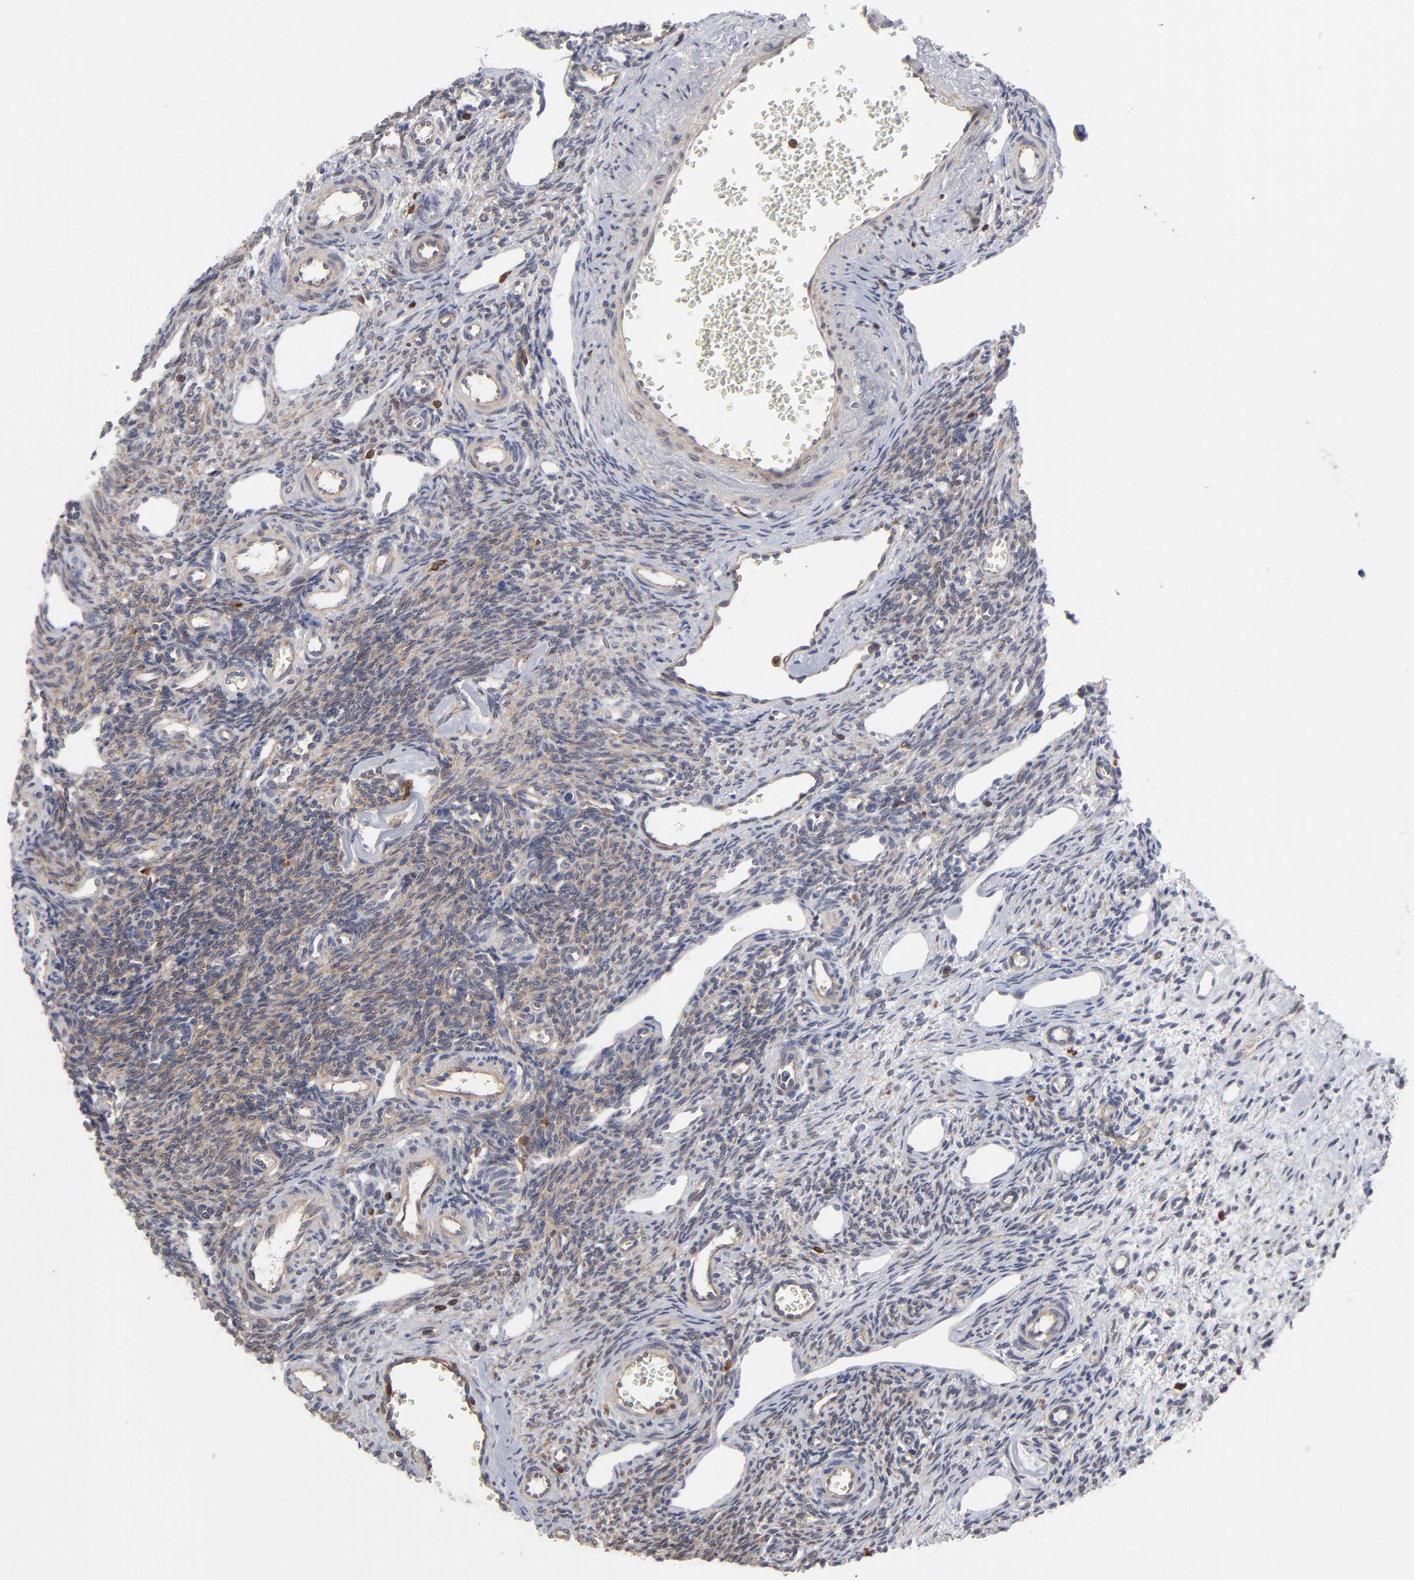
{"staining": {"intensity": "weak", "quantity": ">75%", "location": "cytoplasmic/membranous"}, "tissue": "ovary", "cell_type": "Ovarian stroma cells", "image_type": "normal", "snomed": [{"axis": "morphology", "description": "Normal tissue, NOS"}, {"axis": "topography", "description": "Ovary"}], "caption": "DAB (3,3'-diaminobenzidine) immunohistochemical staining of normal human ovary displays weak cytoplasmic/membranous protein expression in approximately >75% of ovarian stroma cells.", "gene": "MAP2K1", "patient": {"sex": "female", "age": 33}}